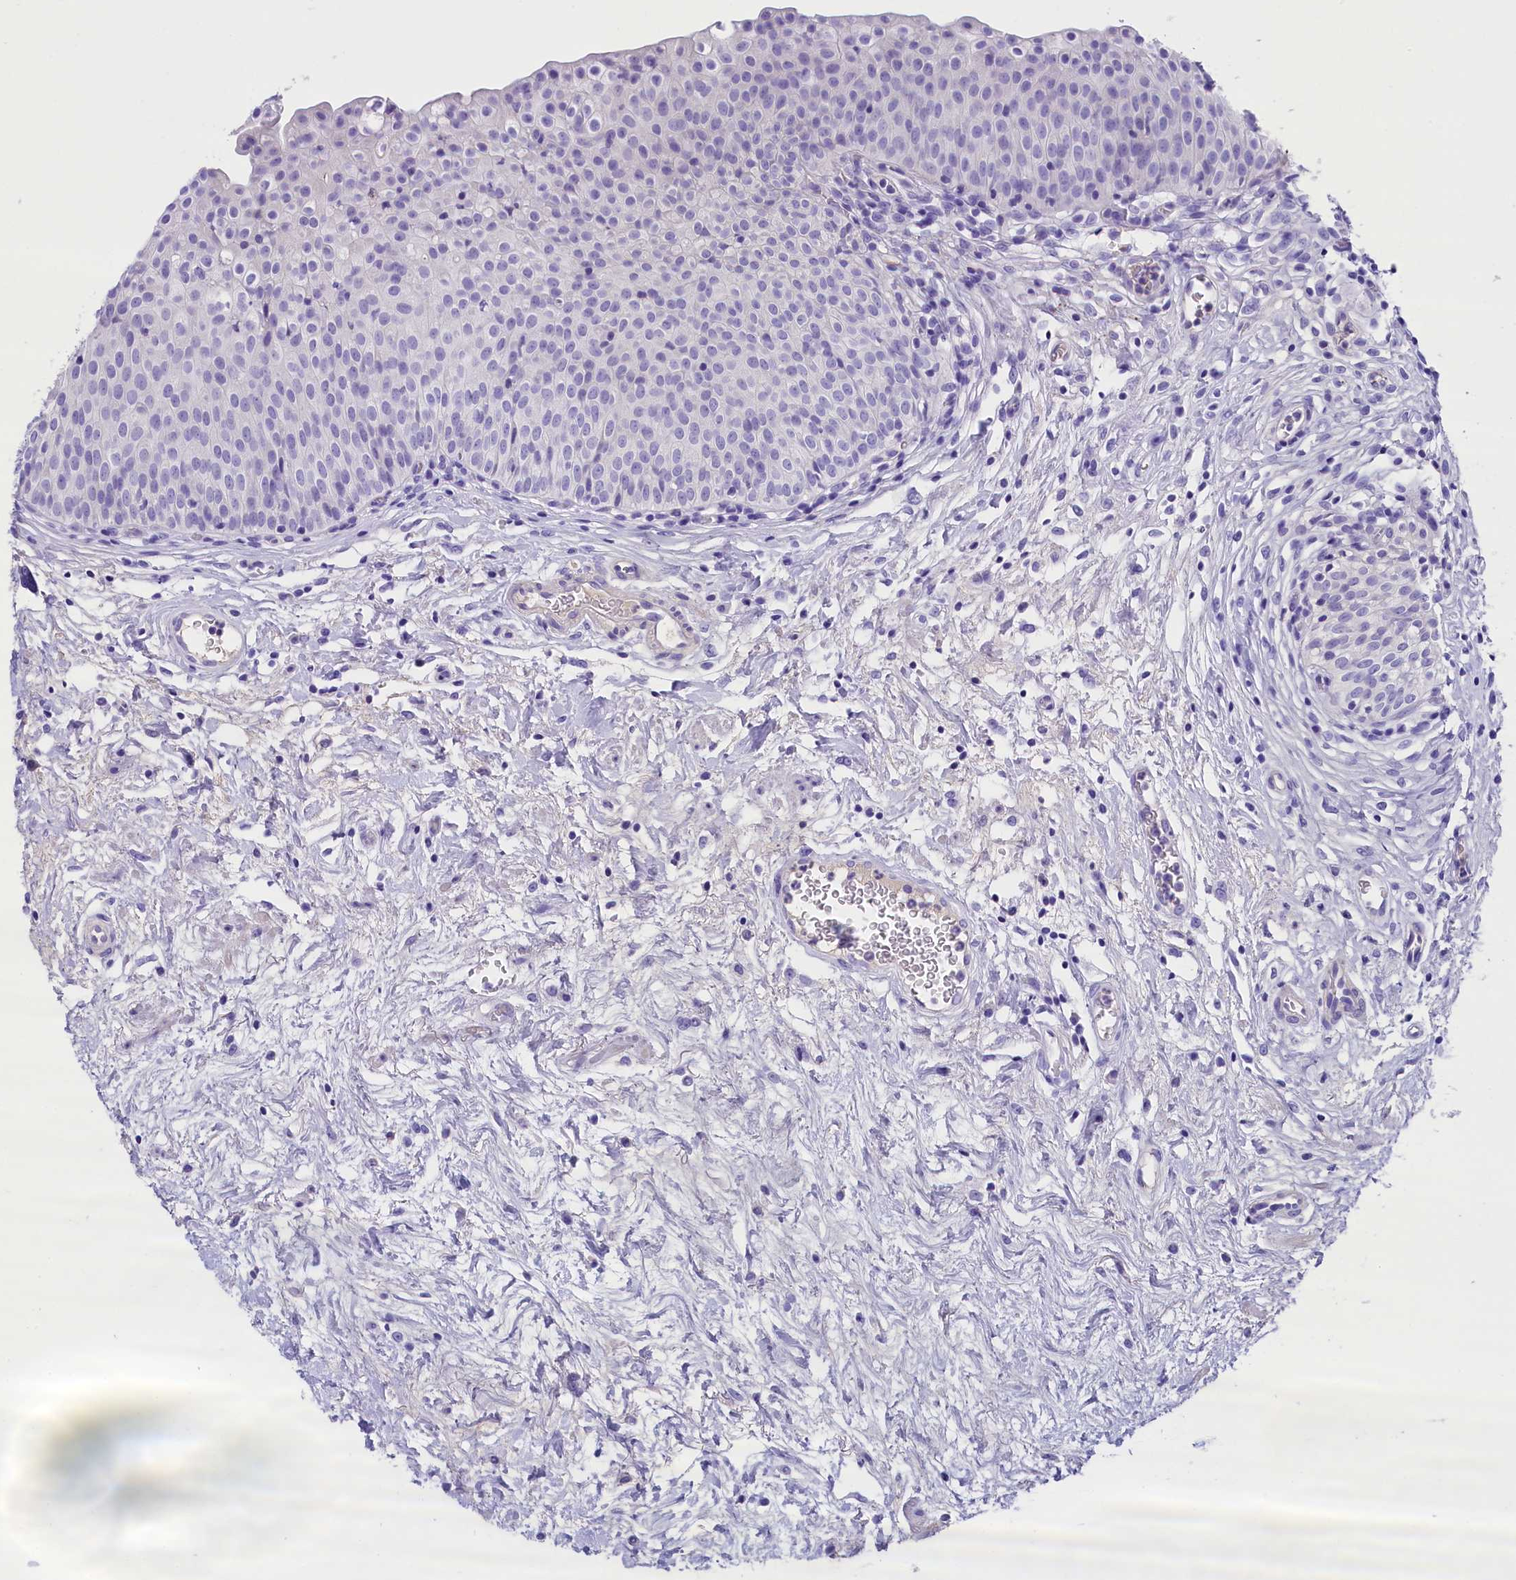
{"staining": {"intensity": "negative", "quantity": "none", "location": "none"}, "tissue": "urinary bladder", "cell_type": "Urothelial cells", "image_type": "normal", "snomed": [{"axis": "morphology", "description": "Normal tissue, NOS"}, {"axis": "topography", "description": "Urinary bladder"}], "caption": "An immunohistochemistry (IHC) histopathology image of normal urinary bladder is shown. There is no staining in urothelial cells of urinary bladder. (DAB immunohistochemistry (IHC) visualized using brightfield microscopy, high magnification).", "gene": "SKIDA1", "patient": {"sex": "male", "age": 55}}